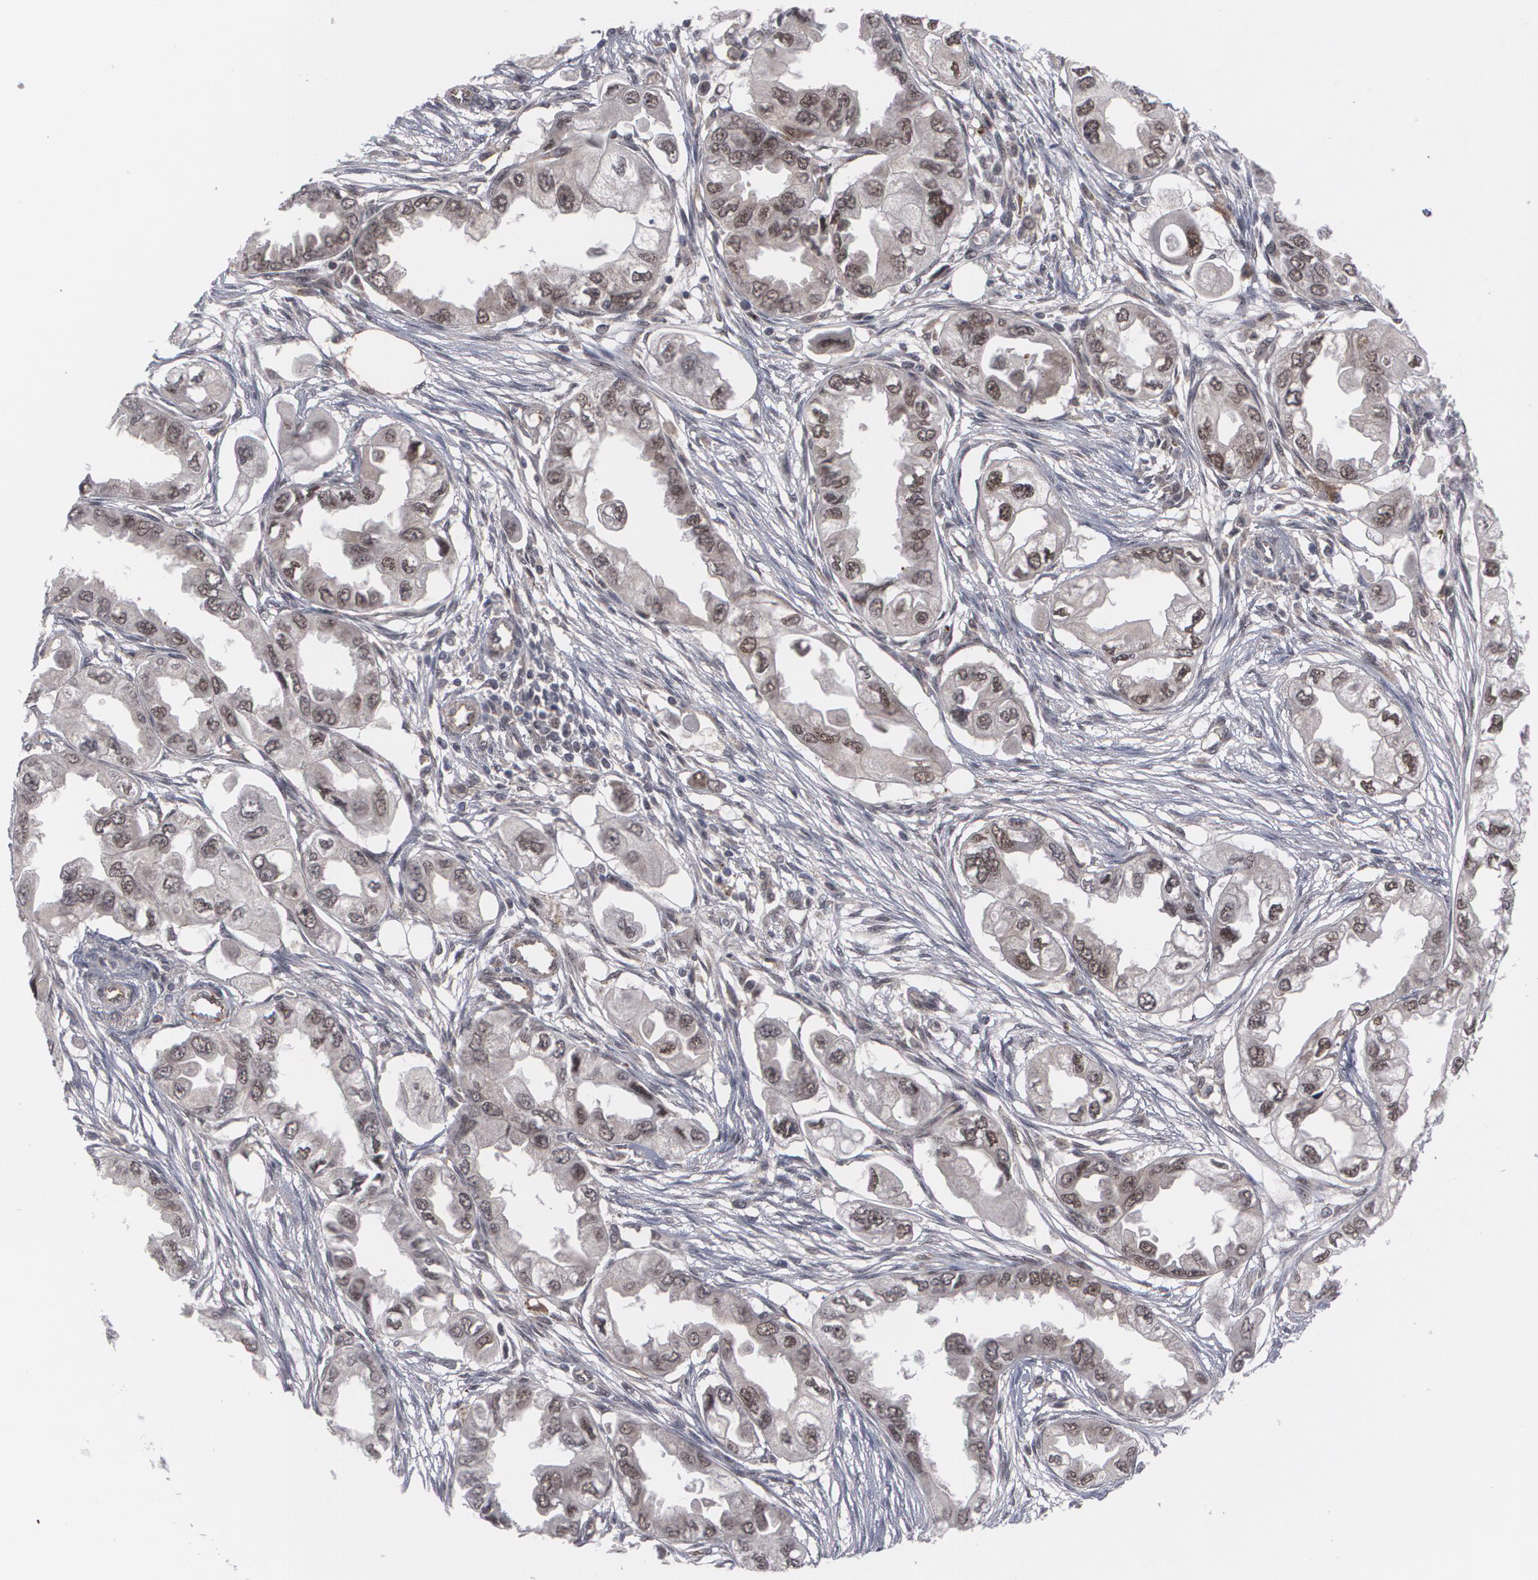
{"staining": {"intensity": "moderate", "quantity": "25%-75%", "location": "nuclear"}, "tissue": "endometrial cancer", "cell_type": "Tumor cells", "image_type": "cancer", "snomed": [{"axis": "morphology", "description": "Adenocarcinoma, NOS"}, {"axis": "topography", "description": "Endometrium"}], "caption": "The image reveals immunohistochemical staining of endometrial cancer. There is moderate nuclear staining is identified in about 25%-75% of tumor cells. (DAB (3,3'-diaminobenzidine) IHC with brightfield microscopy, high magnification).", "gene": "INTS6", "patient": {"sex": "female", "age": 67}}